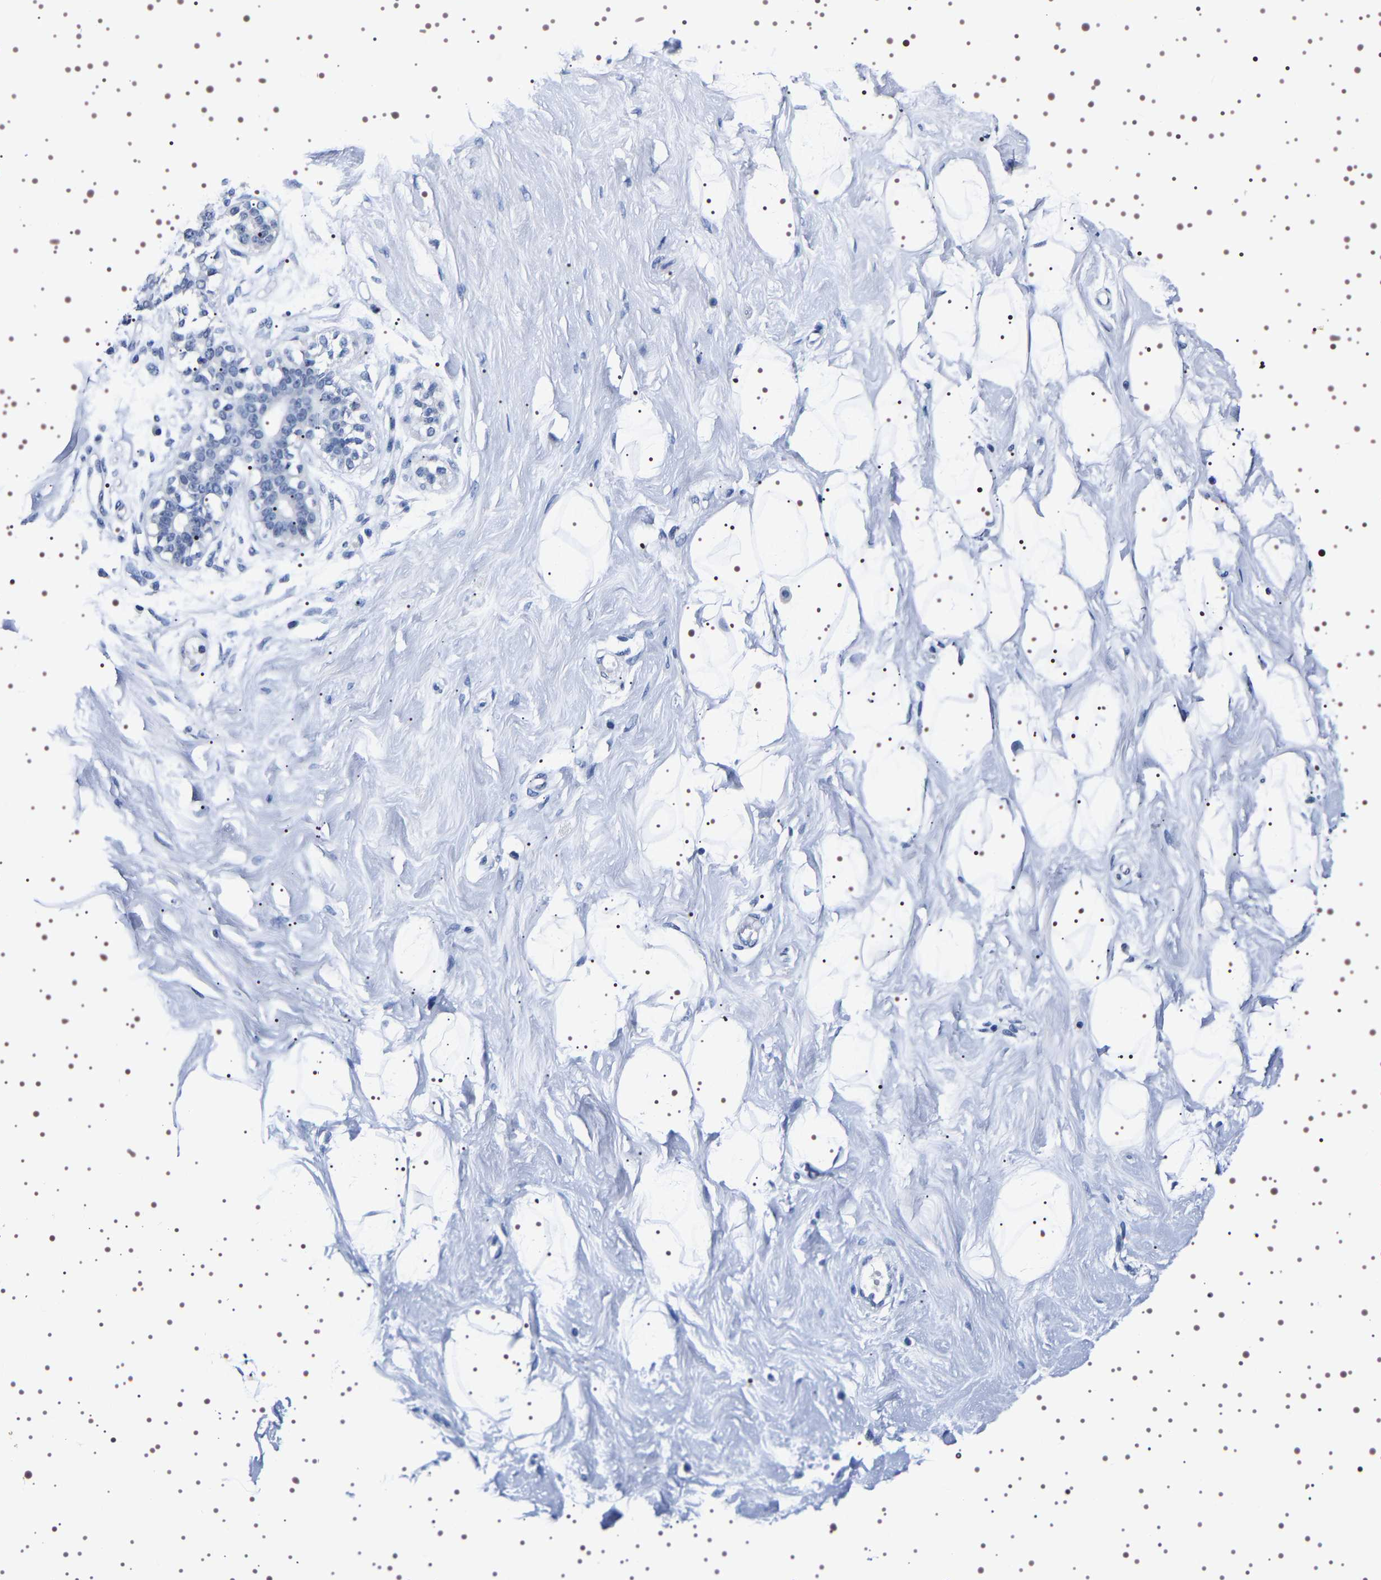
{"staining": {"intensity": "negative", "quantity": "none", "location": "none"}, "tissue": "breast", "cell_type": "Adipocytes", "image_type": "normal", "snomed": [{"axis": "morphology", "description": "Normal tissue, NOS"}, {"axis": "topography", "description": "Breast"}], "caption": "High power microscopy histopathology image of an immunohistochemistry image of normal breast, revealing no significant positivity in adipocytes. The staining is performed using DAB brown chromogen with nuclei counter-stained in using hematoxylin.", "gene": "UBQLN3", "patient": {"sex": "female", "age": 23}}